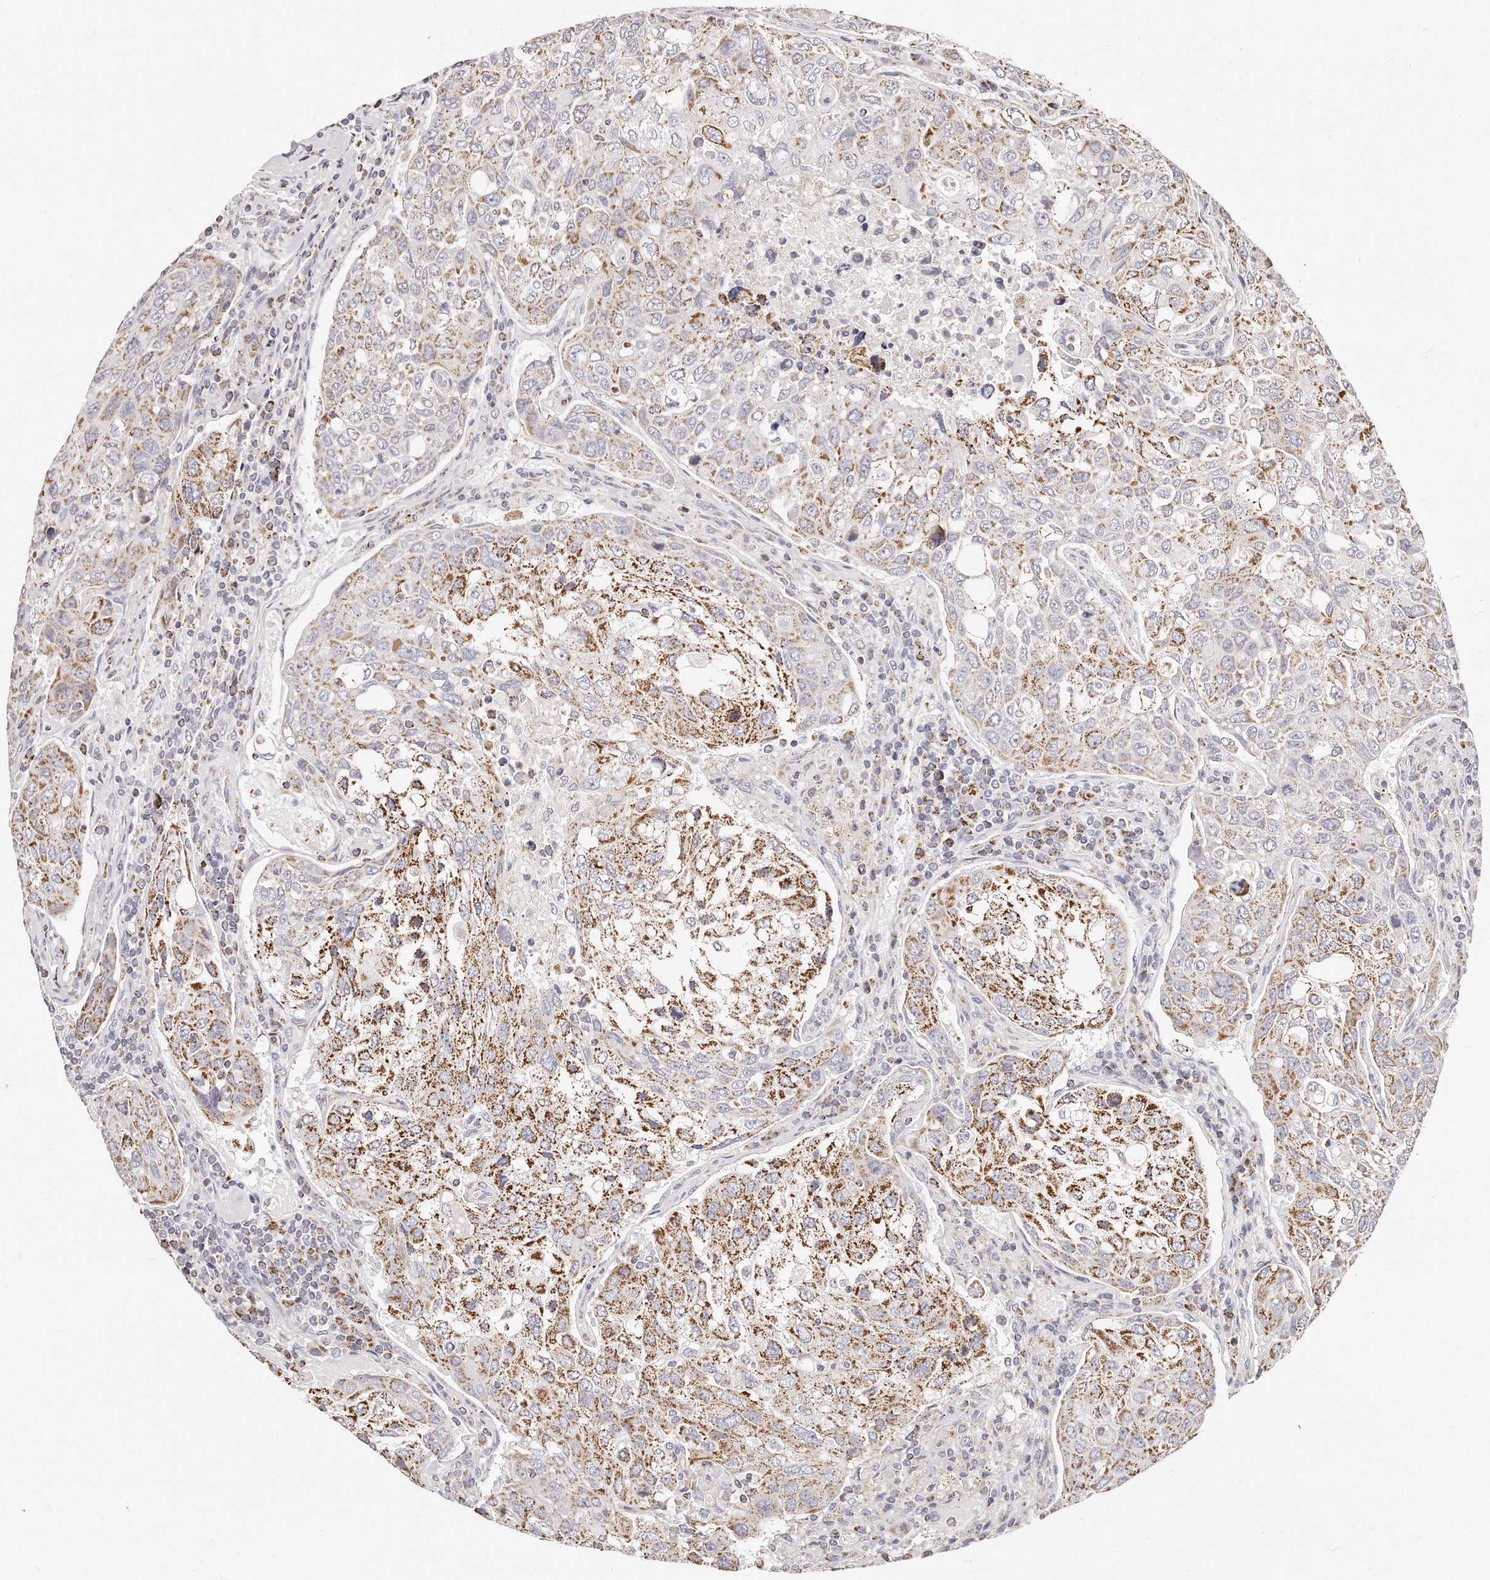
{"staining": {"intensity": "moderate", "quantity": ">75%", "location": "cytoplasmic/membranous"}, "tissue": "urothelial cancer", "cell_type": "Tumor cells", "image_type": "cancer", "snomed": [{"axis": "morphology", "description": "Urothelial carcinoma, High grade"}, {"axis": "topography", "description": "Lymph node"}, {"axis": "topography", "description": "Urinary bladder"}], "caption": "Immunohistochemistry of urothelial carcinoma (high-grade) displays medium levels of moderate cytoplasmic/membranous staining in approximately >75% of tumor cells. (IHC, brightfield microscopy, high magnification).", "gene": "RTKN", "patient": {"sex": "male", "age": 51}}